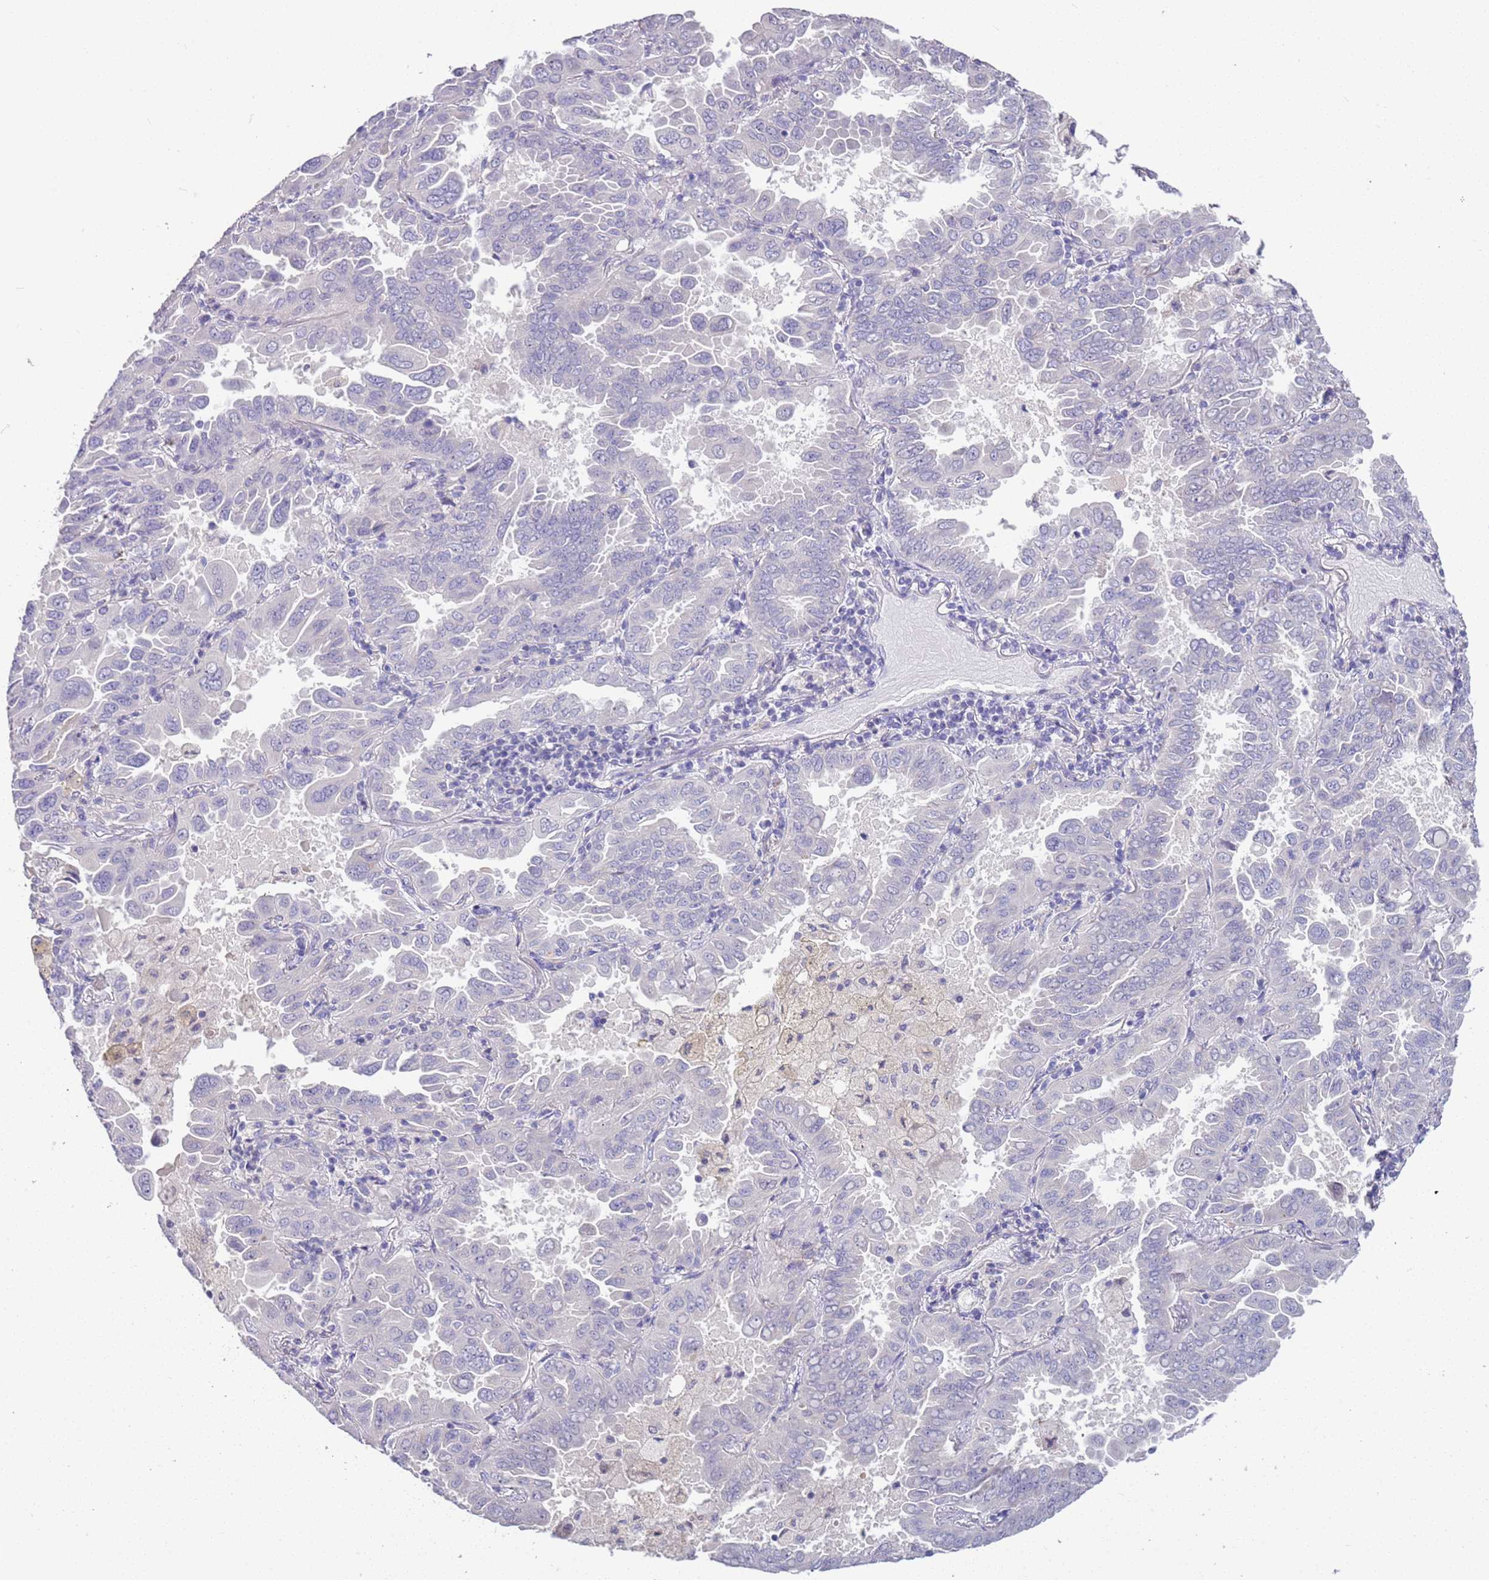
{"staining": {"intensity": "negative", "quantity": "none", "location": "none"}, "tissue": "lung cancer", "cell_type": "Tumor cells", "image_type": "cancer", "snomed": [{"axis": "morphology", "description": "Adenocarcinoma, NOS"}, {"axis": "topography", "description": "Lung"}], "caption": "DAB (3,3'-diaminobenzidine) immunohistochemical staining of adenocarcinoma (lung) displays no significant staining in tumor cells.", "gene": "BRMS1L", "patient": {"sex": "male", "age": 64}}